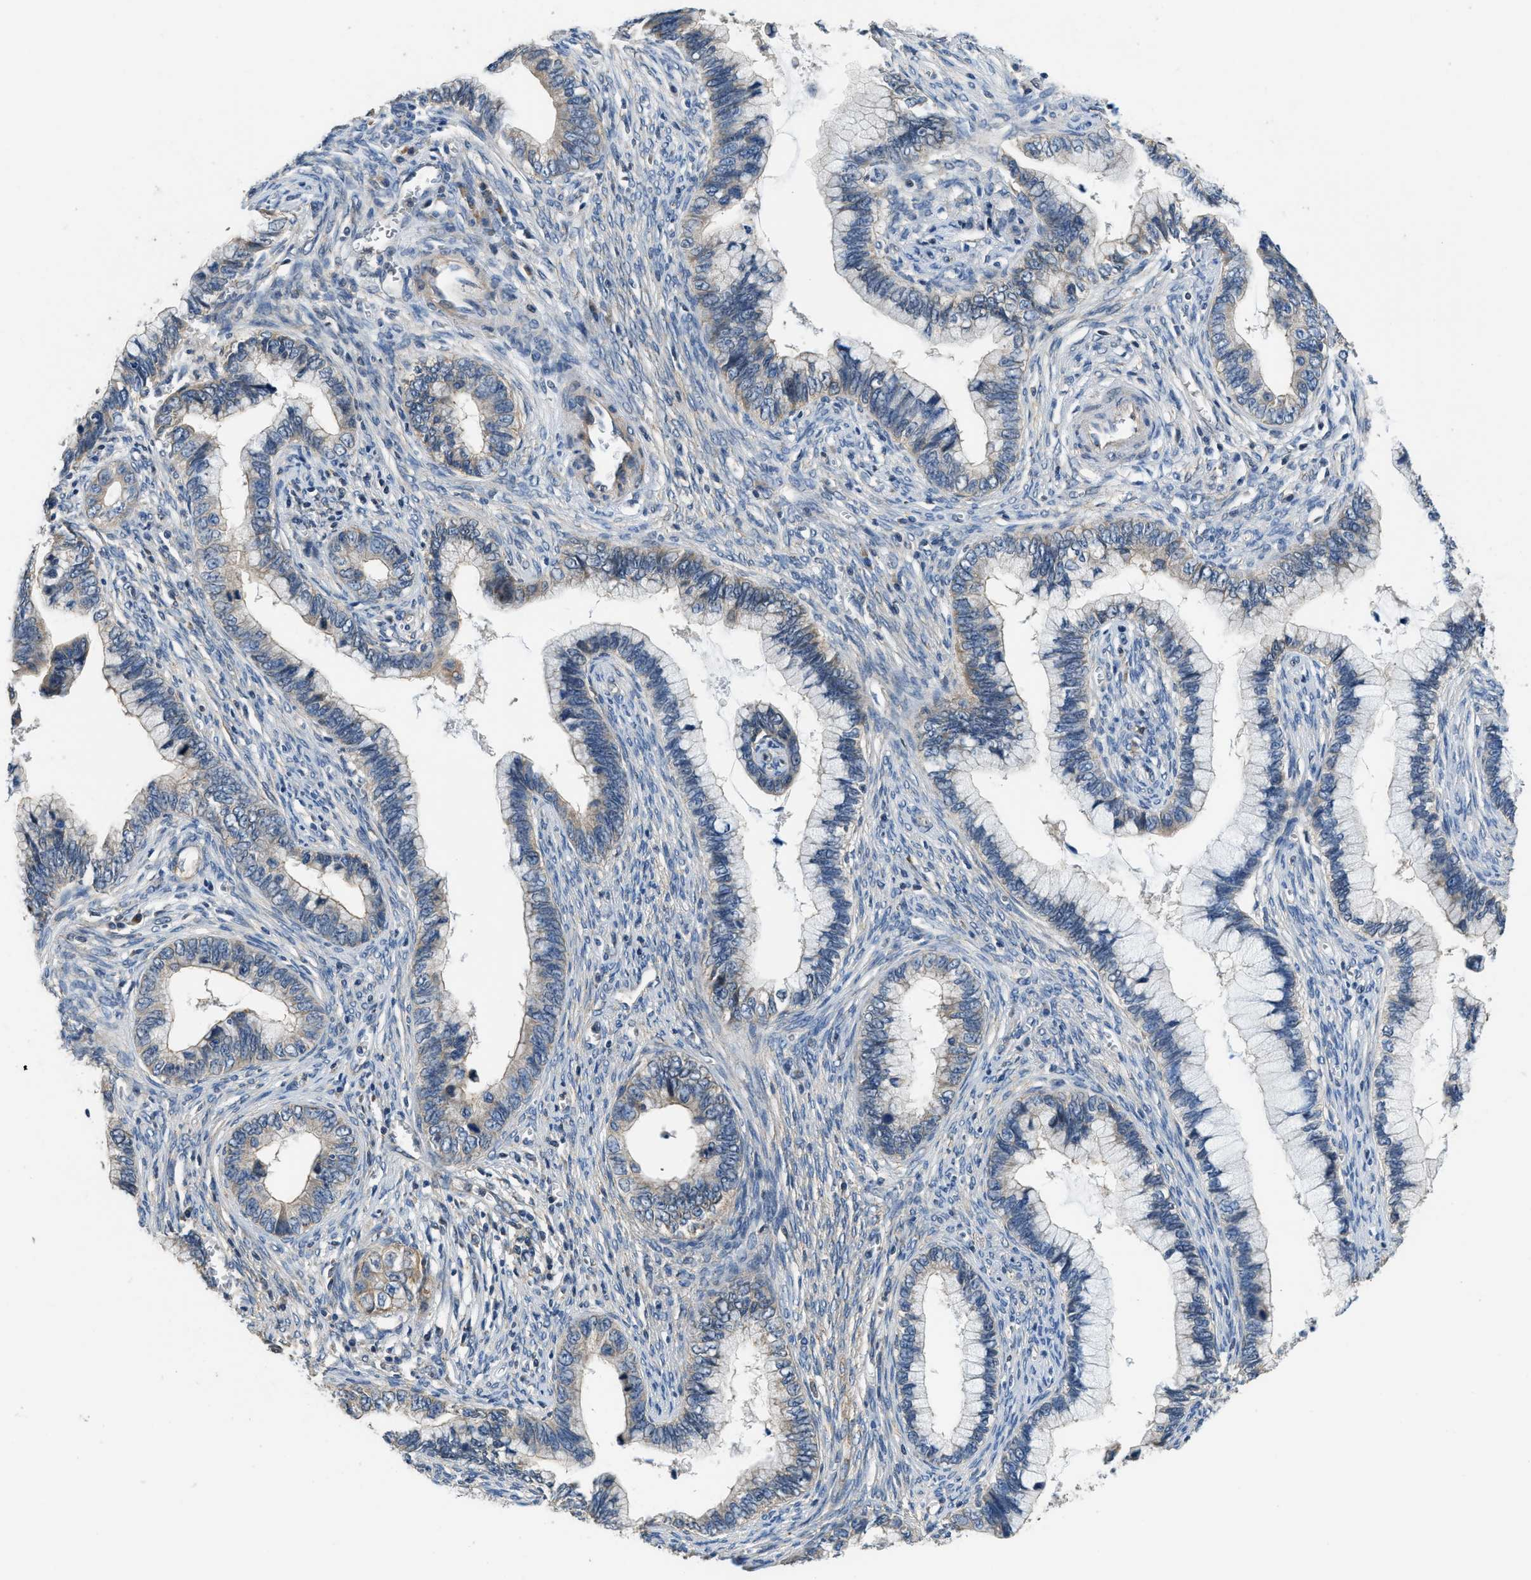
{"staining": {"intensity": "weak", "quantity": "25%-75%", "location": "cytoplasmic/membranous"}, "tissue": "cervical cancer", "cell_type": "Tumor cells", "image_type": "cancer", "snomed": [{"axis": "morphology", "description": "Adenocarcinoma, NOS"}, {"axis": "topography", "description": "Cervix"}], "caption": "Immunohistochemical staining of human cervical cancer (adenocarcinoma) displays low levels of weak cytoplasmic/membranous protein positivity in about 25%-75% of tumor cells.", "gene": "SSH2", "patient": {"sex": "female", "age": 44}}